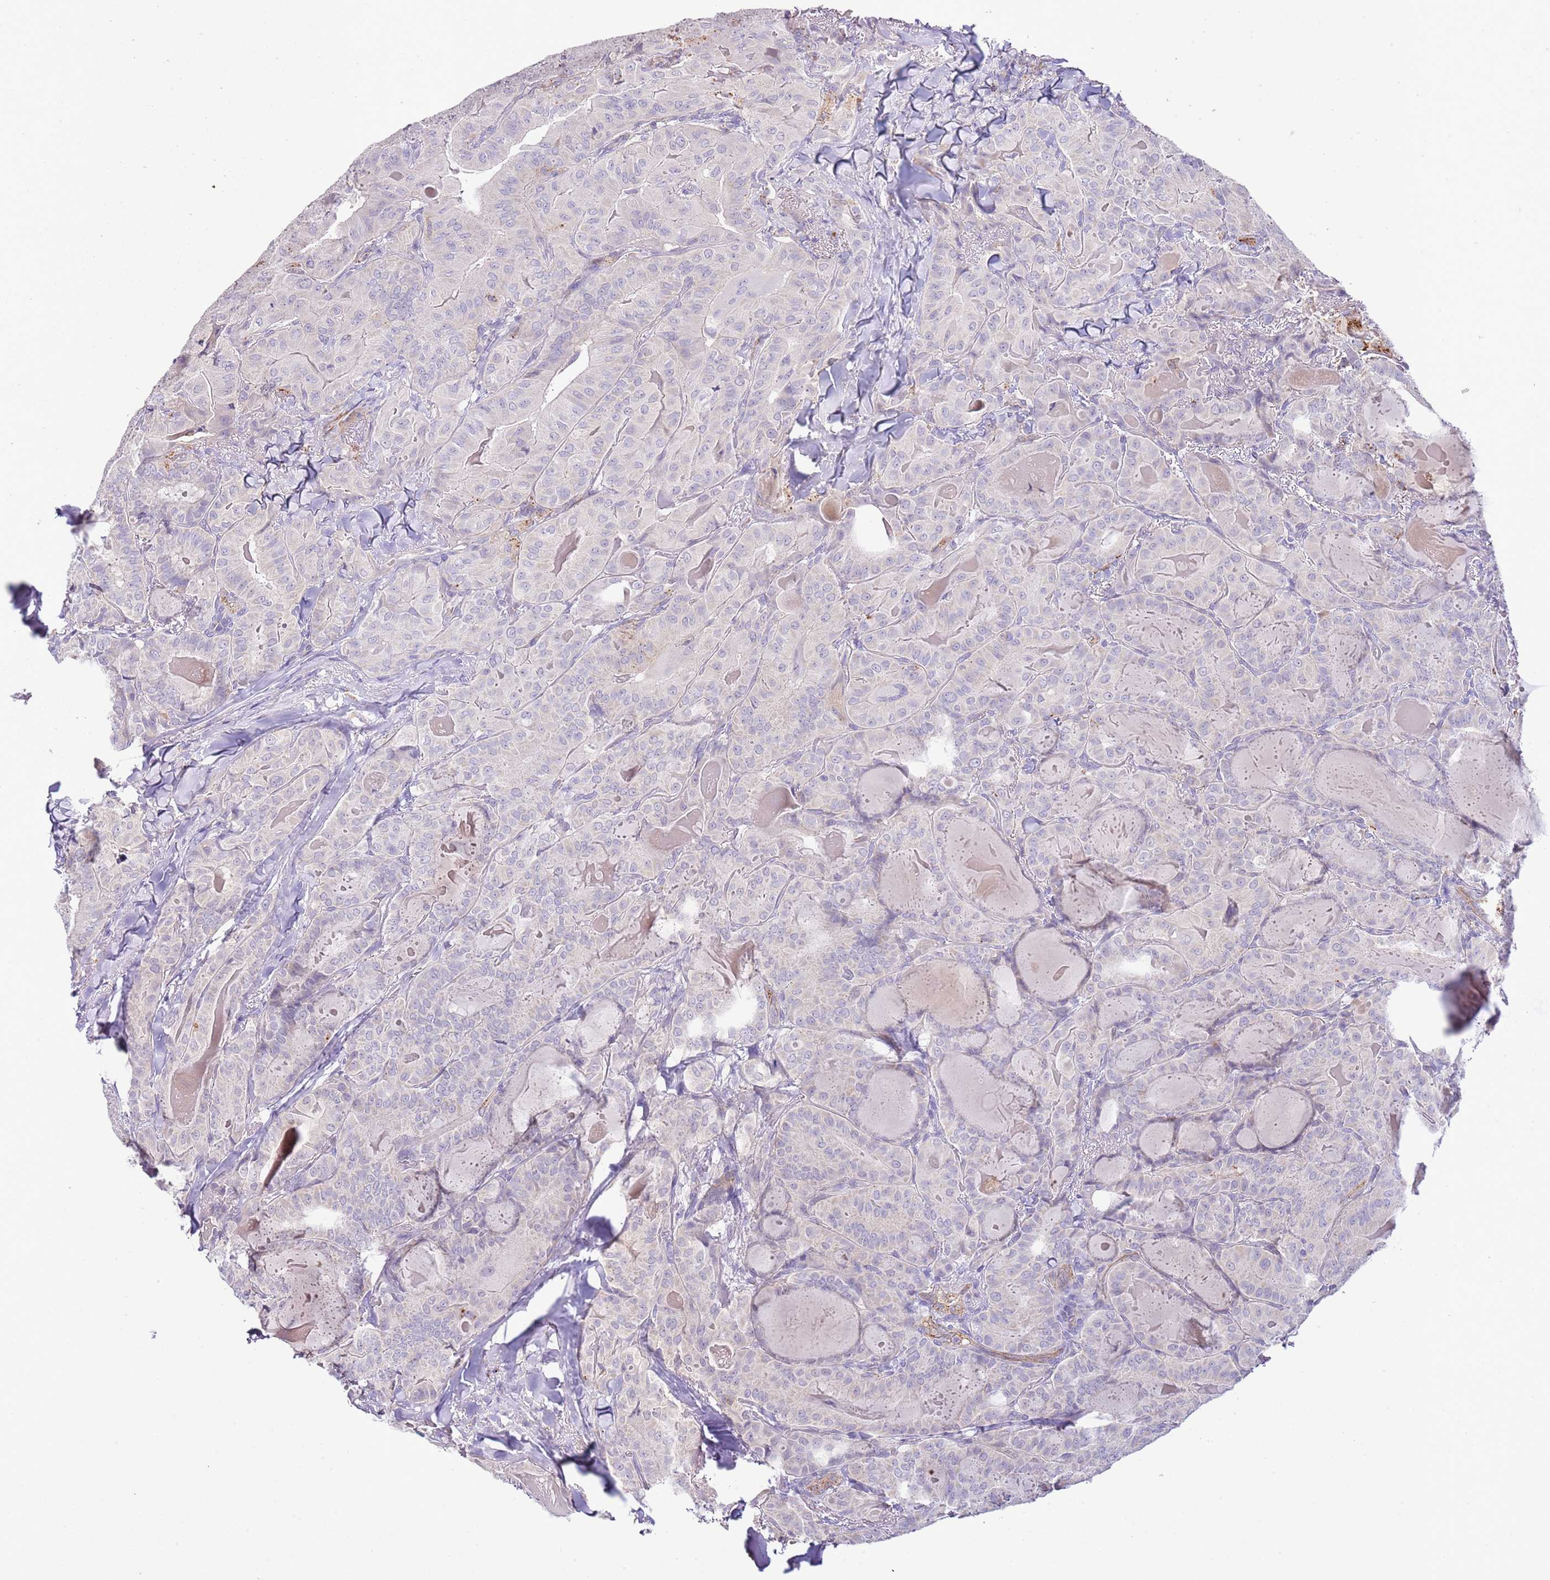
{"staining": {"intensity": "negative", "quantity": "none", "location": "none"}, "tissue": "thyroid cancer", "cell_type": "Tumor cells", "image_type": "cancer", "snomed": [{"axis": "morphology", "description": "Papillary adenocarcinoma, NOS"}, {"axis": "topography", "description": "Thyroid gland"}], "caption": "The photomicrograph demonstrates no staining of tumor cells in thyroid papillary adenocarcinoma.", "gene": "ABHD17A", "patient": {"sex": "female", "age": 68}}